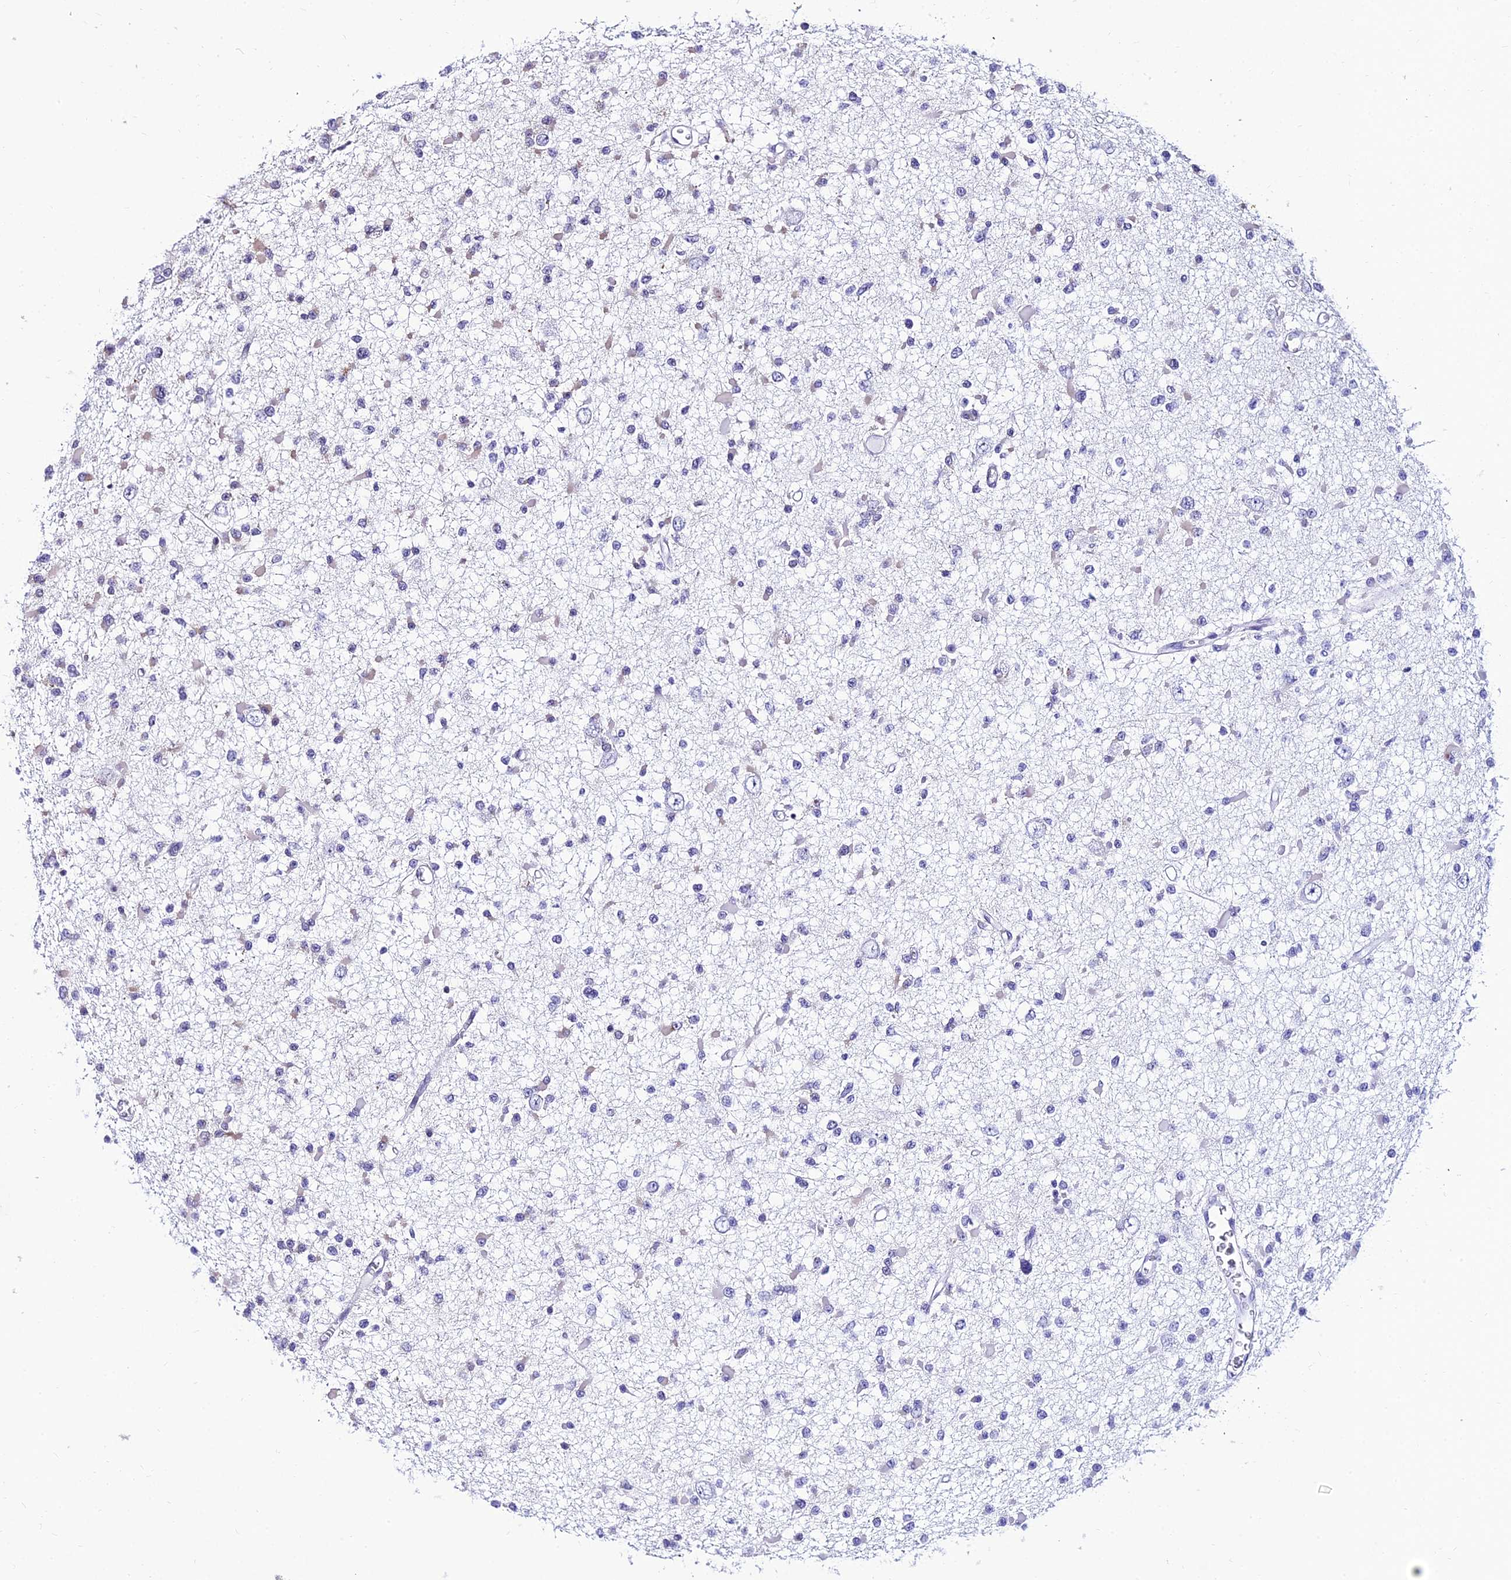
{"staining": {"intensity": "negative", "quantity": "none", "location": "none"}, "tissue": "glioma", "cell_type": "Tumor cells", "image_type": "cancer", "snomed": [{"axis": "morphology", "description": "Glioma, malignant, Low grade"}, {"axis": "topography", "description": "Brain"}], "caption": "The IHC image has no significant staining in tumor cells of malignant glioma (low-grade) tissue.", "gene": "CDNF", "patient": {"sex": "female", "age": 22}}